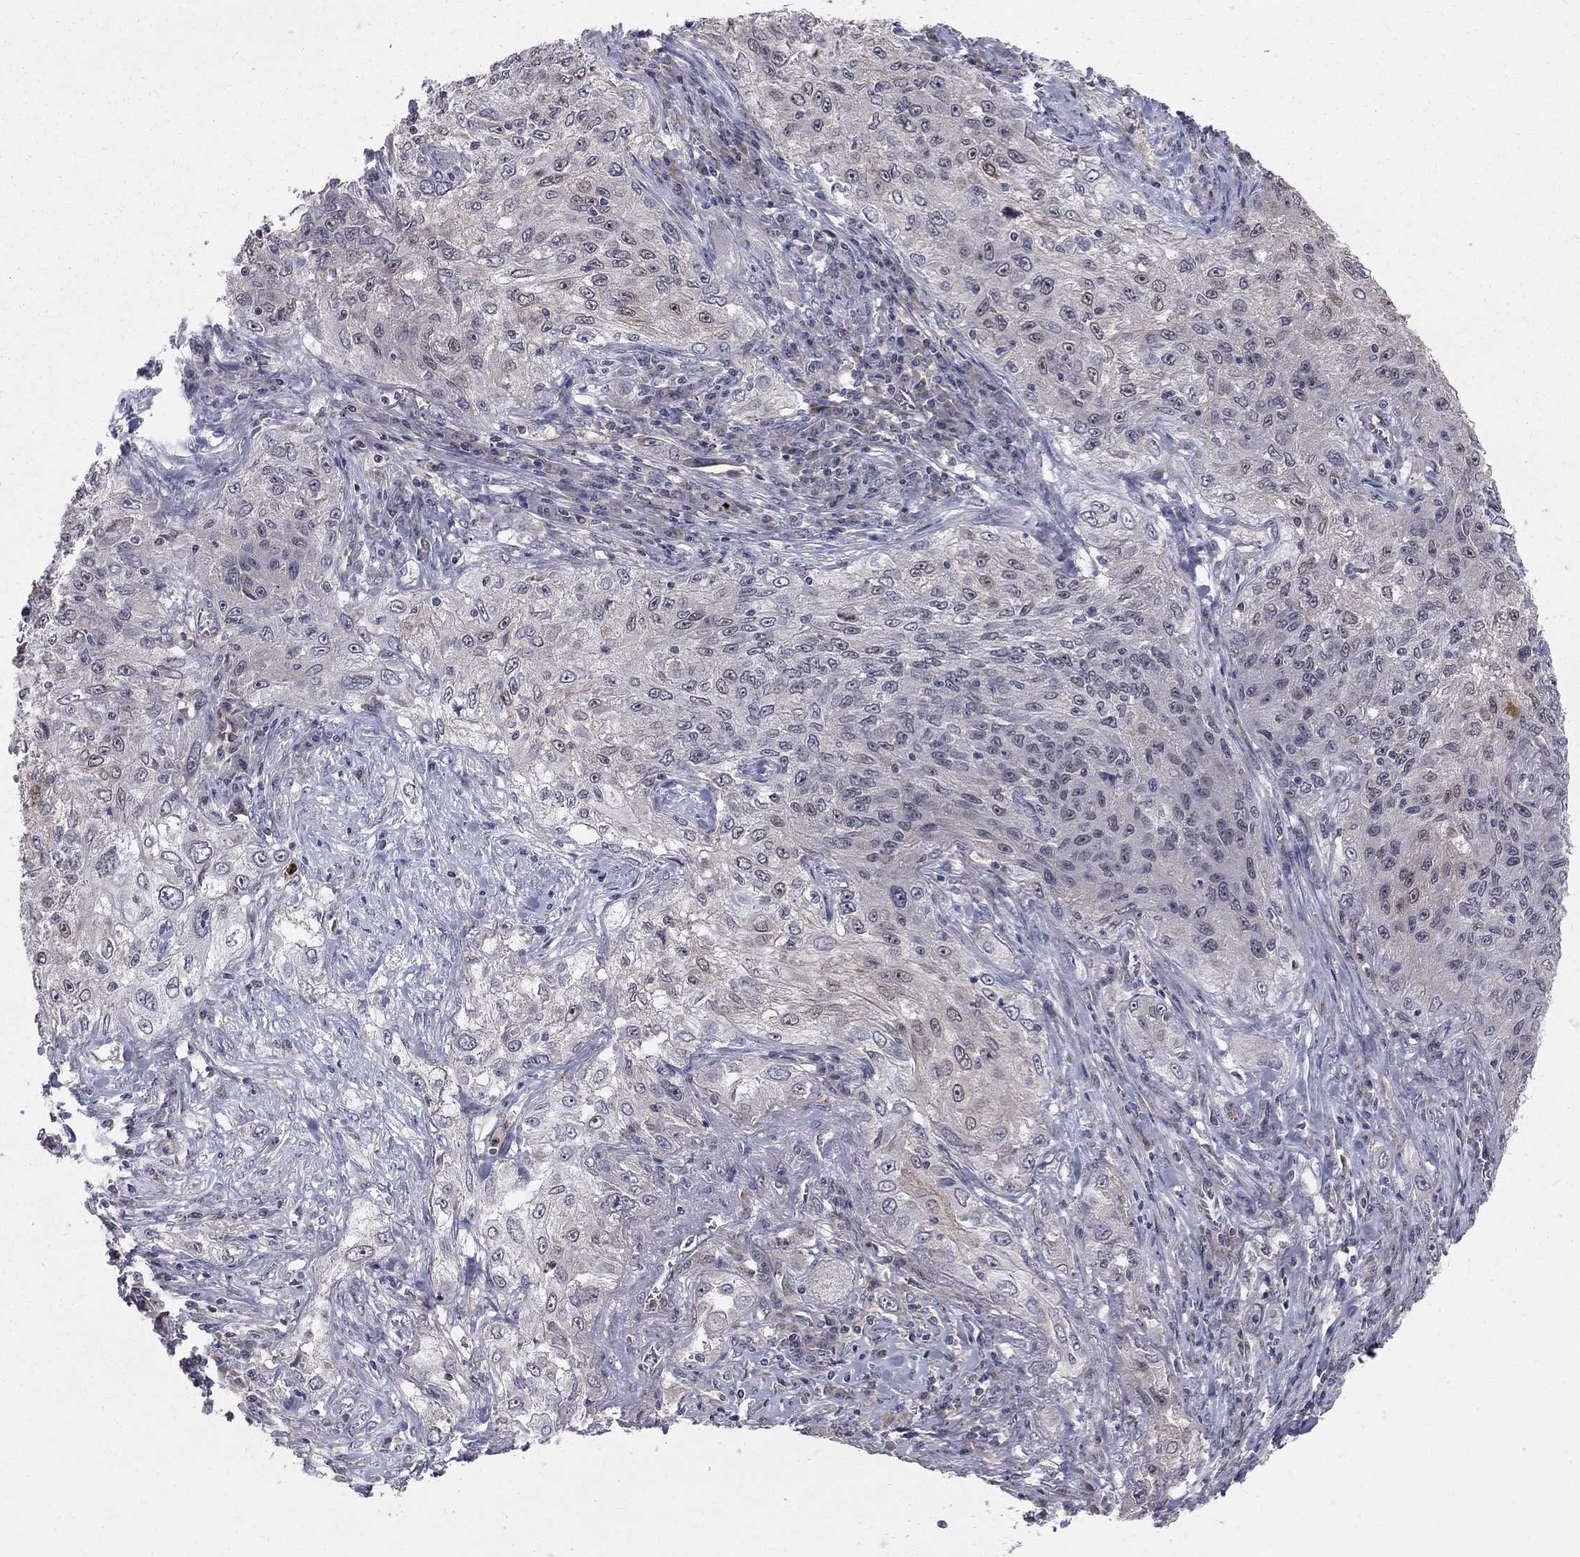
{"staining": {"intensity": "negative", "quantity": "none", "location": "none"}, "tissue": "lung cancer", "cell_type": "Tumor cells", "image_type": "cancer", "snomed": [{"axis": "morphology", "description": "Squamous cell carcinoma, NOS"}, {"axis": "topography", "description": "Lung"}], "caption": "Protein analysis of squamous cell carcinoma (lung) demonstrates no significant staining in tumor cells.", "gene": "MSRA", "patient": {"sex": "female", "age": 69}}